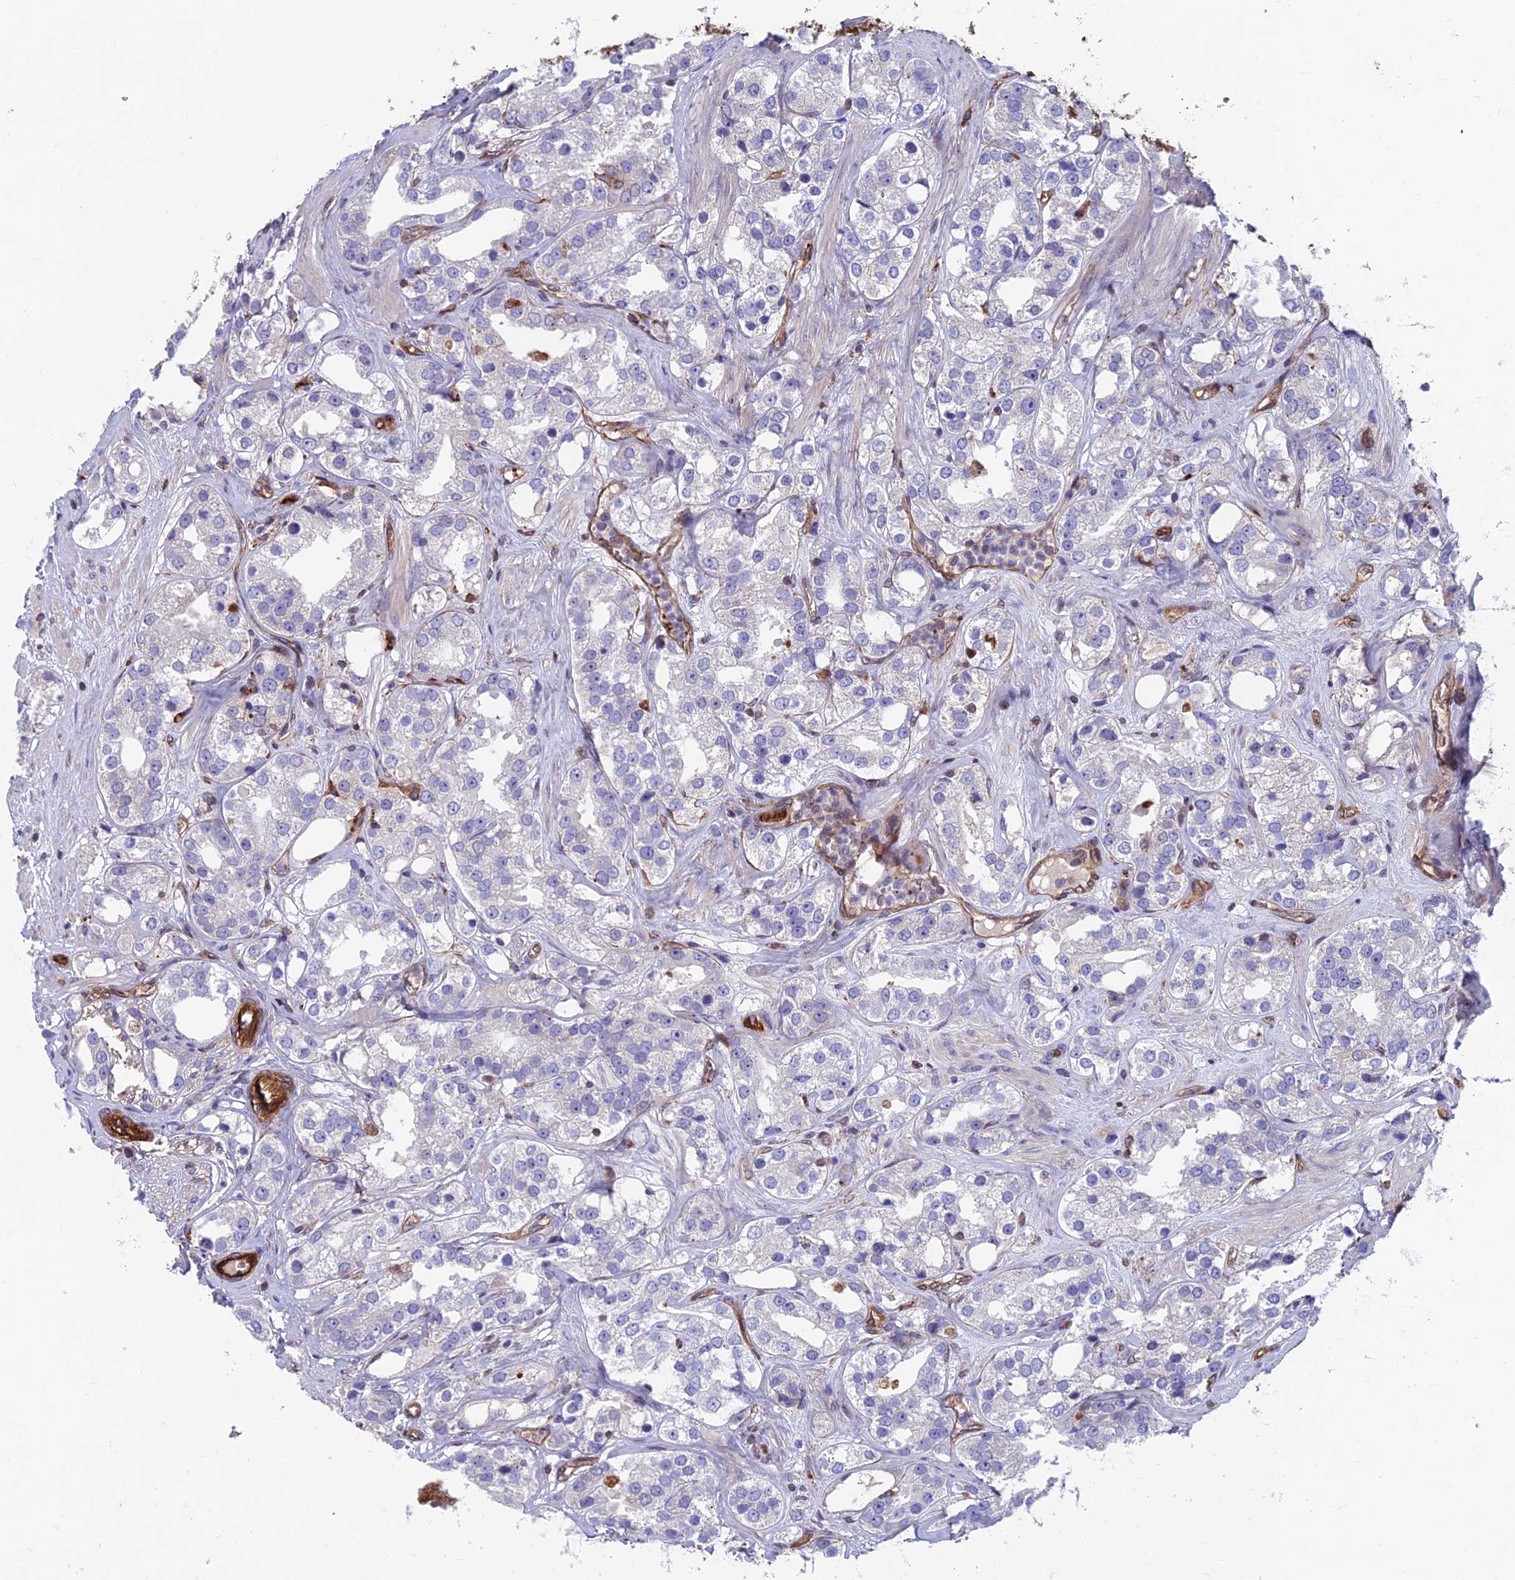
{"staining": {"intensity": "negative", "quantity": "none", "location": "none"}, "tissue": "prostate cancer", "cell_type": "Tumor cells", "image_type": "cancer", "snomed": [{"axis": "morphology", "description": "Adenocarcinoma, NOS"}, {"axis": "topography", "description": "Prostate"}], "caption": "IHC histopathology image of human adenocarcinoma (prostate) stained for a protein (brown), which demonstrates no staining in tumor cells.", "gene": "RTN4RL1", "patient": {"sex": "male", "age": 79}}